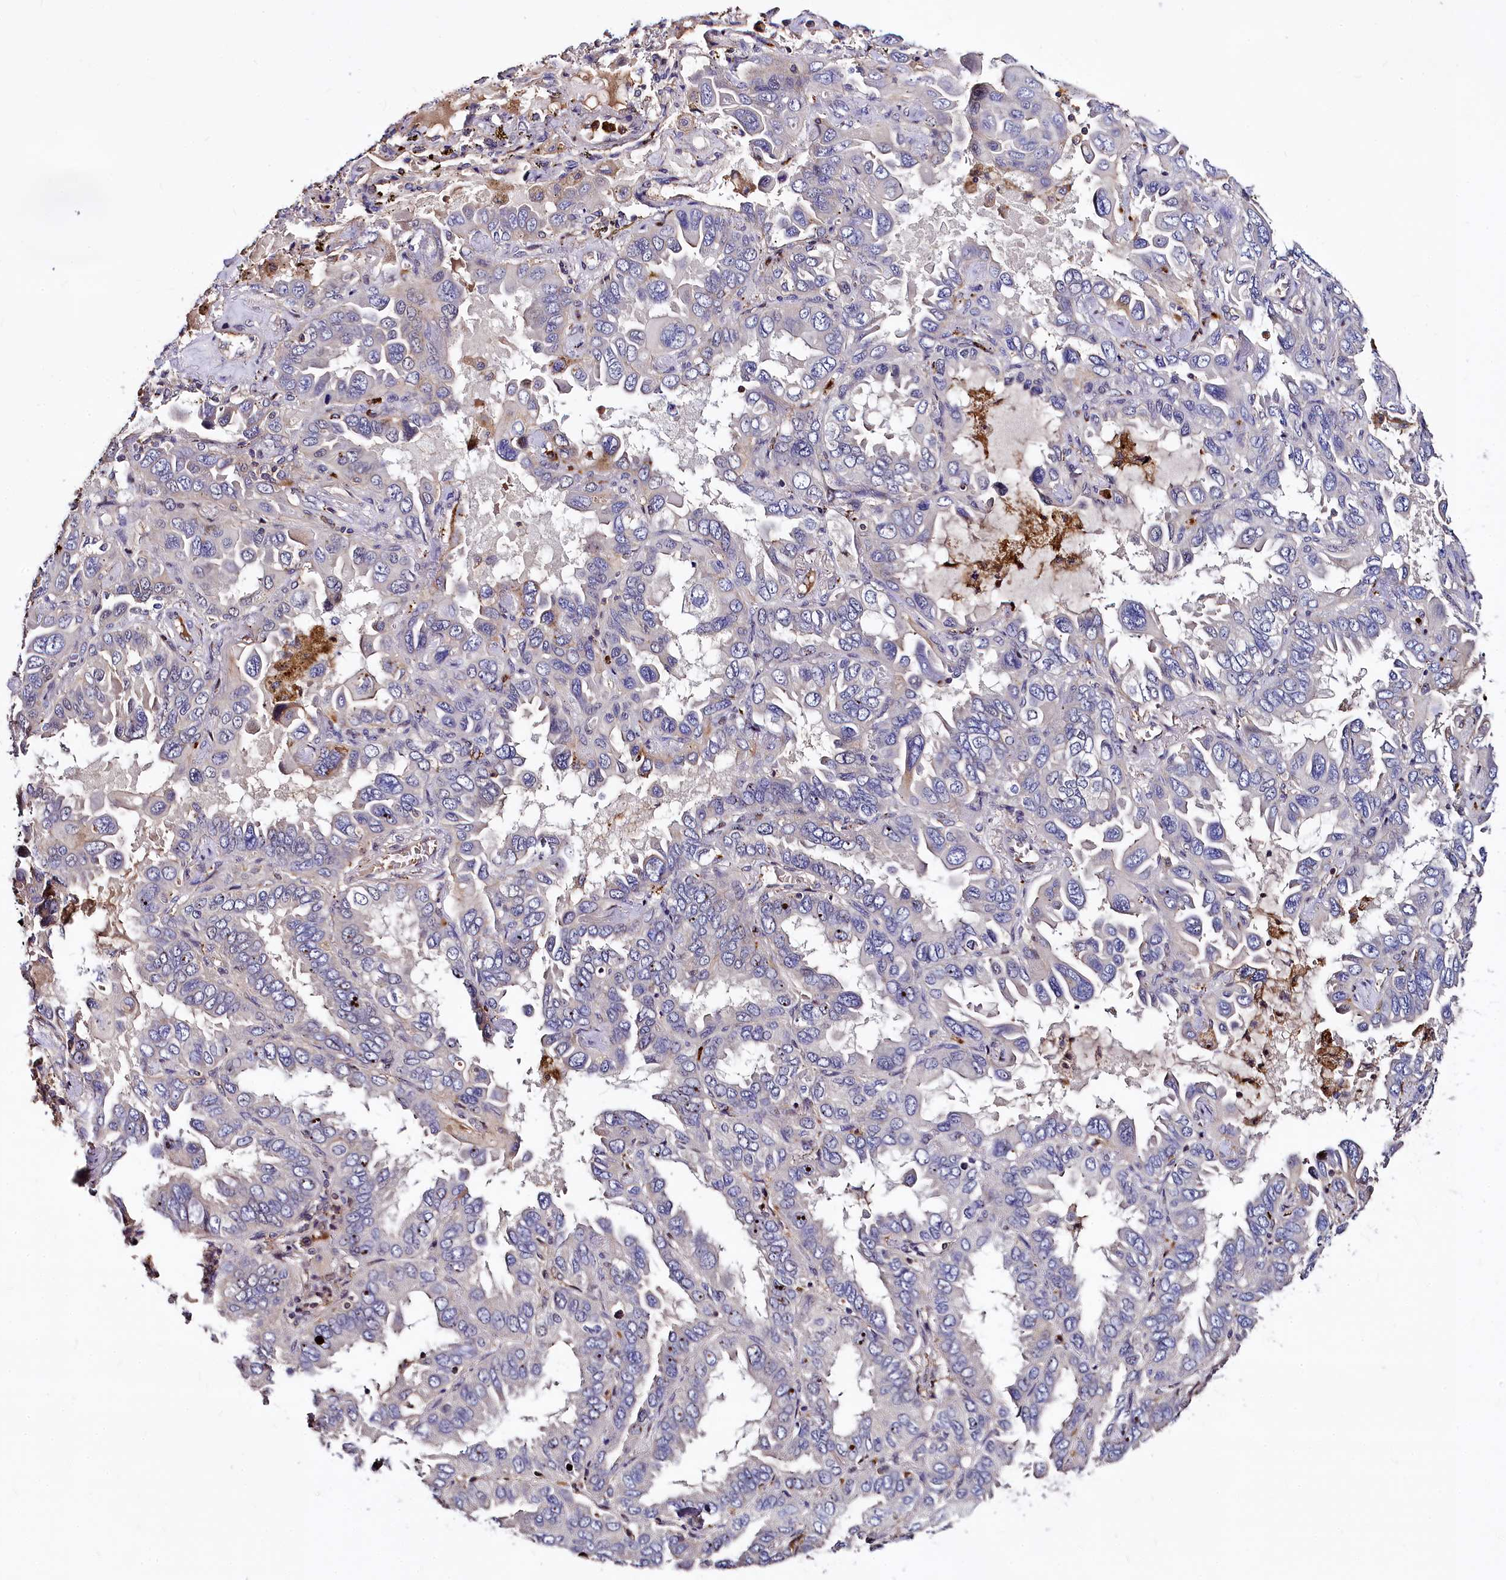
{"staining": {"intensity": "negative", "quantity": "none", "location": "none"}, "tissue": "lung cancer", "cell_type": "Tumor cells", "image_type": "cancer", "snomed": [{"axis": "morphology", "description": "Adenocarcinoma, NOS"}, {"axis": "topography", "description": "Lung"}], "caption": "This is an IHC image of human lung adenocarcinoma. There is no staining in tumor cells.", "gene": "ATG101", "patient": {"sex": "male", "age": 64}}